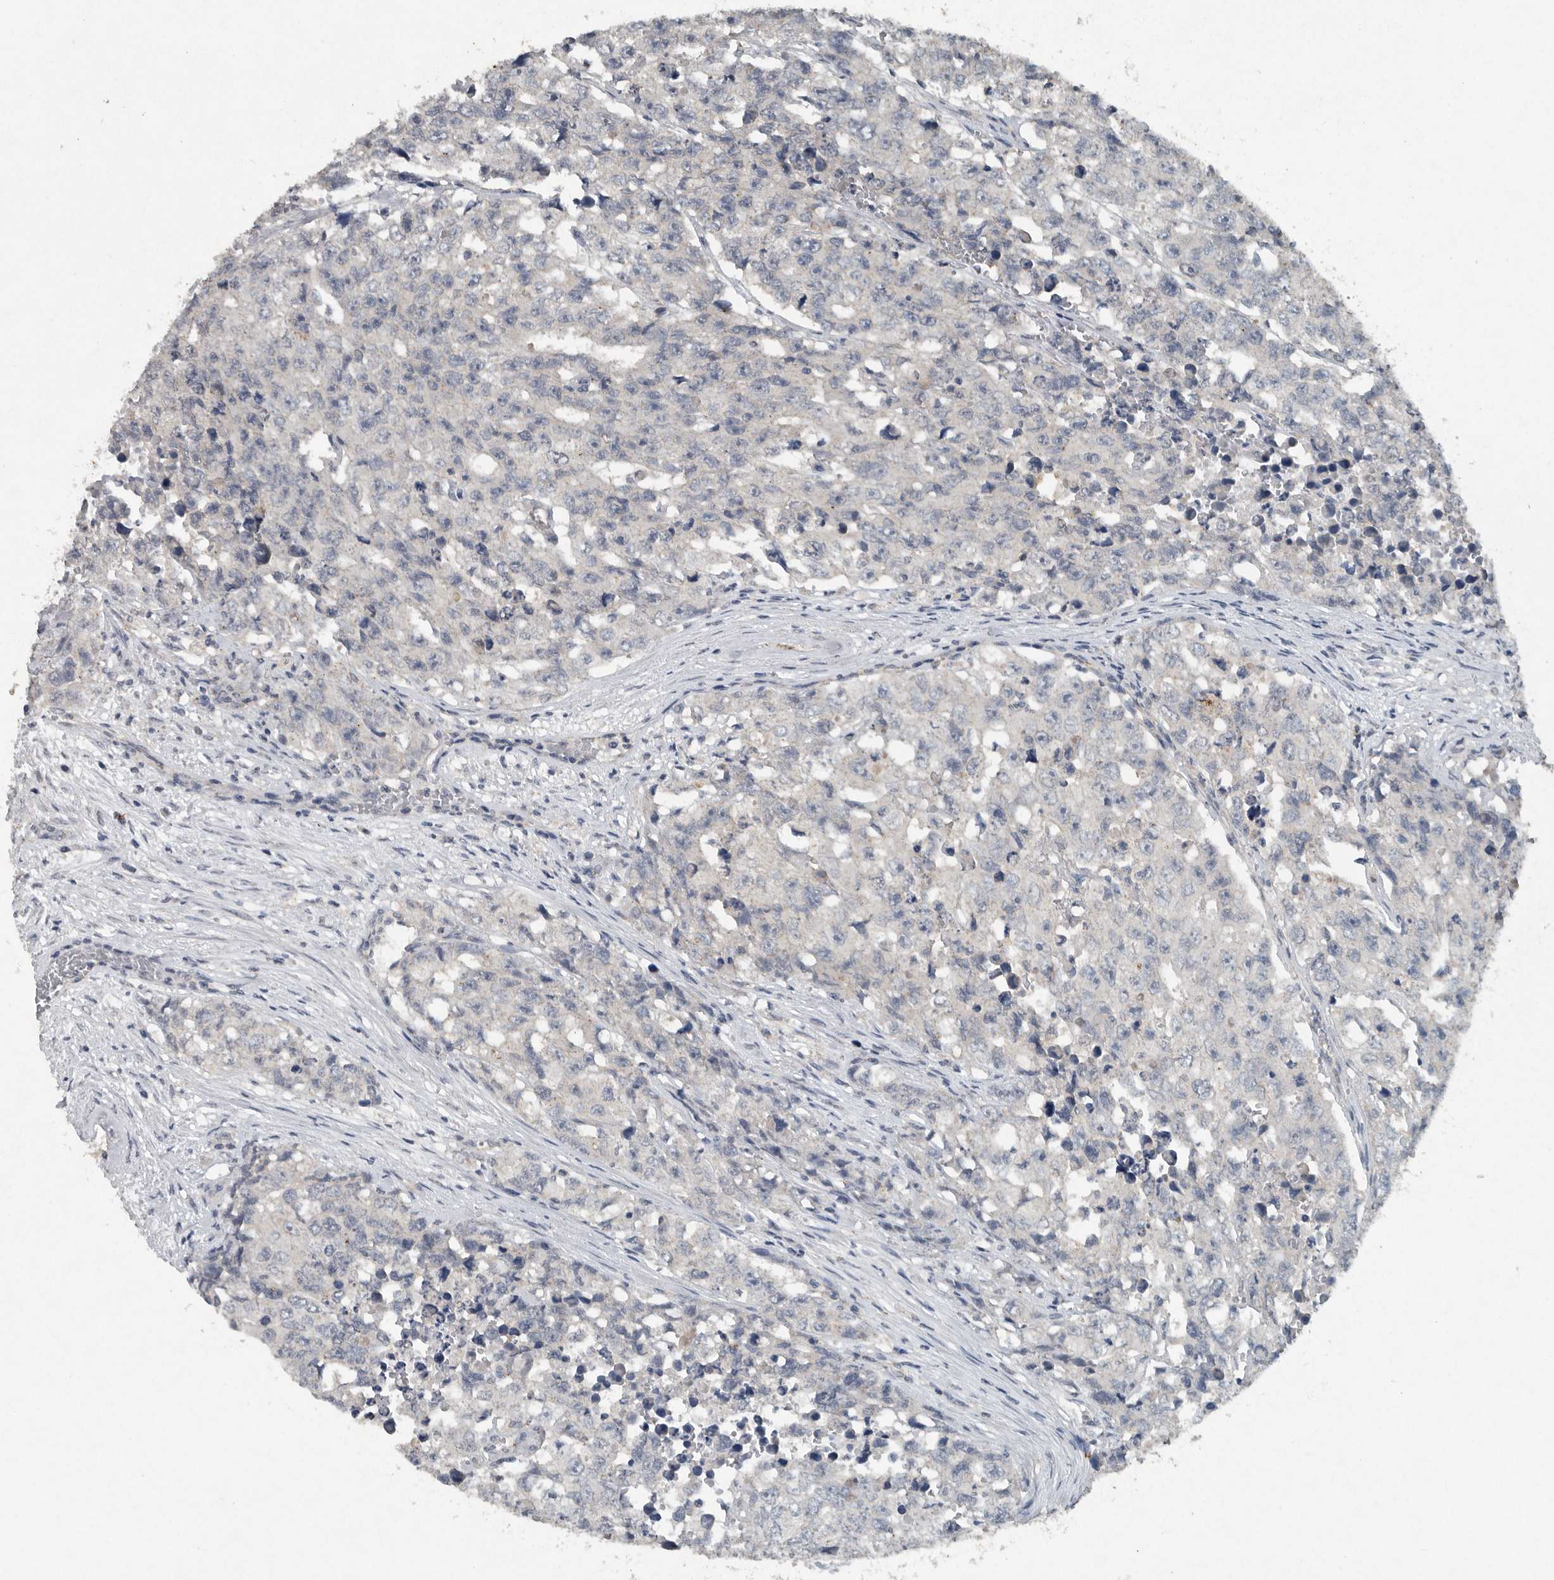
{"staining": {"intensity": "negative", "quantity": "none", "location": "none"}, "tissue": "testis cancer", "cell_type": "Tumor cells", "image_type": "cancer", "snomed": [{"axis": "morphology", "description": "Carcinoma, Embryonal, NOS"}, {"axis": "topography", "description": "Testis"}], "caption": "Immunohistochemistry (IHC) of testis cancer (embryonal carcinoma) shows no expression in tumor cells. Brightfield microscopy of immunohistochemistry stained with DAB (brown) and hematoxylin (blue), captured at high magnification.", "gene": "IL20", "patient": {"sex": "male", "age": 28}}